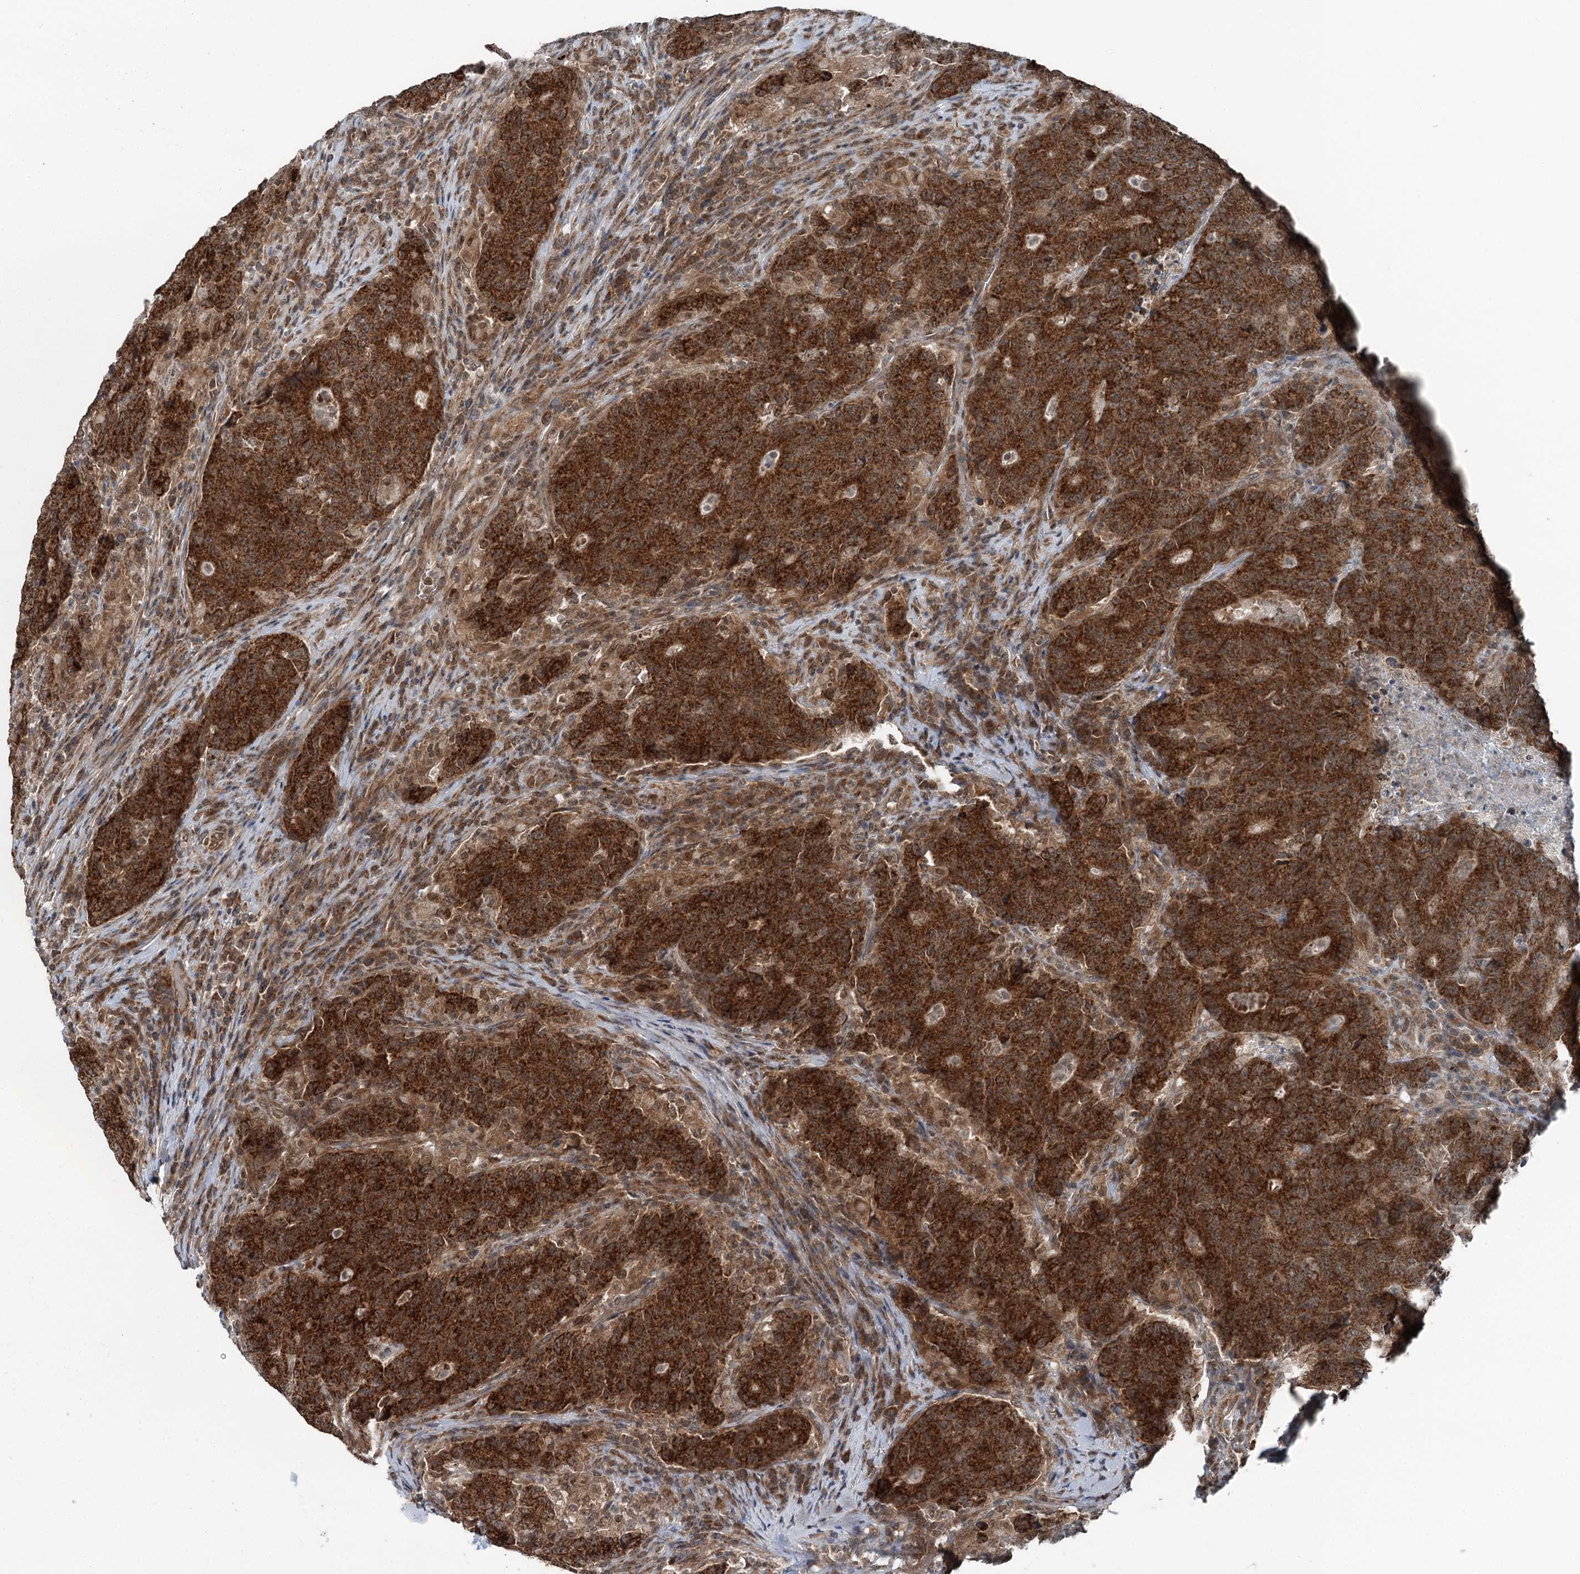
{"staining": {"intensity": "strong", "quantity": ">75%", "location": "cytoplasmic/membranous"}, "tissue": "colorectal cancer", "cell_type": "Tumor cells", "image_type": "cancer", "snomed": [{"axis": "morphology", "description": "Adenocarcinoma, NOS"}, {"axis": "topography", "description": "Colon"}], "caption": "A micrograph of adenocarcinoma (colorectal) stained for a protein displays strong cytoplasmic/membranous brown staining in tumor cells.", "gene": "WAPL", "patient": {"sex": "female", "age": 75}}